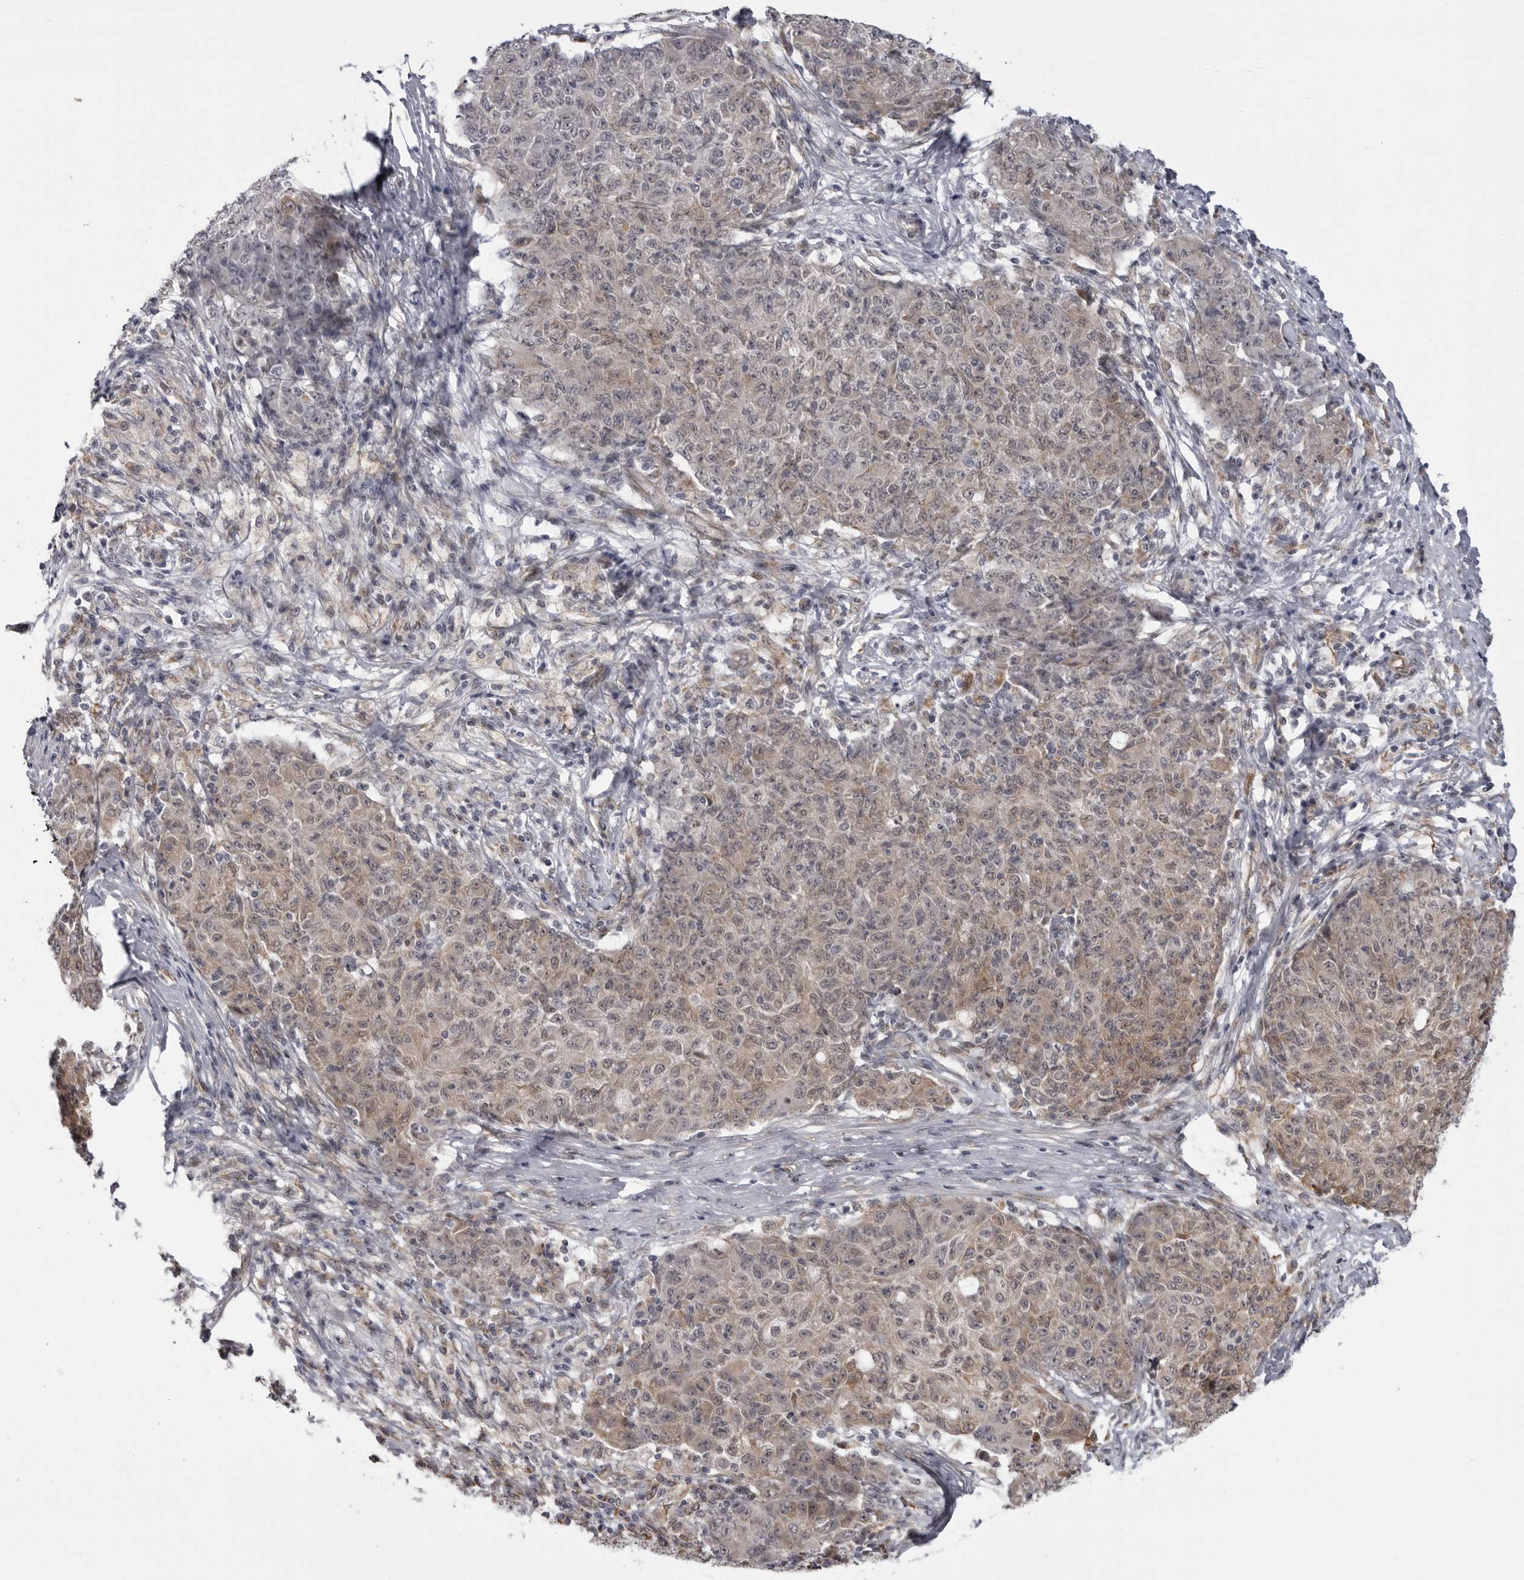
{"staining": {"intensity": "weak", "quantity": "25%-75%", "location": "cytoplasmic/membranous"}, "tissue": "ovarian cancer", "cell_type": "Tumor cells", "image_type": "cancer", "snomed": [{"axis": "morphology", "description": "Carcinoma, endometroid"}, {"axis": "topography", "description": "Ovary"}], "caption": "Immunohistochemistry (IHC) staining of endometroid carcinoma (ovarian), which displays low levels of weak cytoplasmic/membranous expression in approximately 25%-75% of tumor cells indicating weak cytoplasmic/membranous protein staining. The staining was performed using DAB (brown) for protein detection and nuclei were counterstained in hematoxylin (blue).", "gene": "DNAH14", "patient": {"sex": "female", "age": 42}}